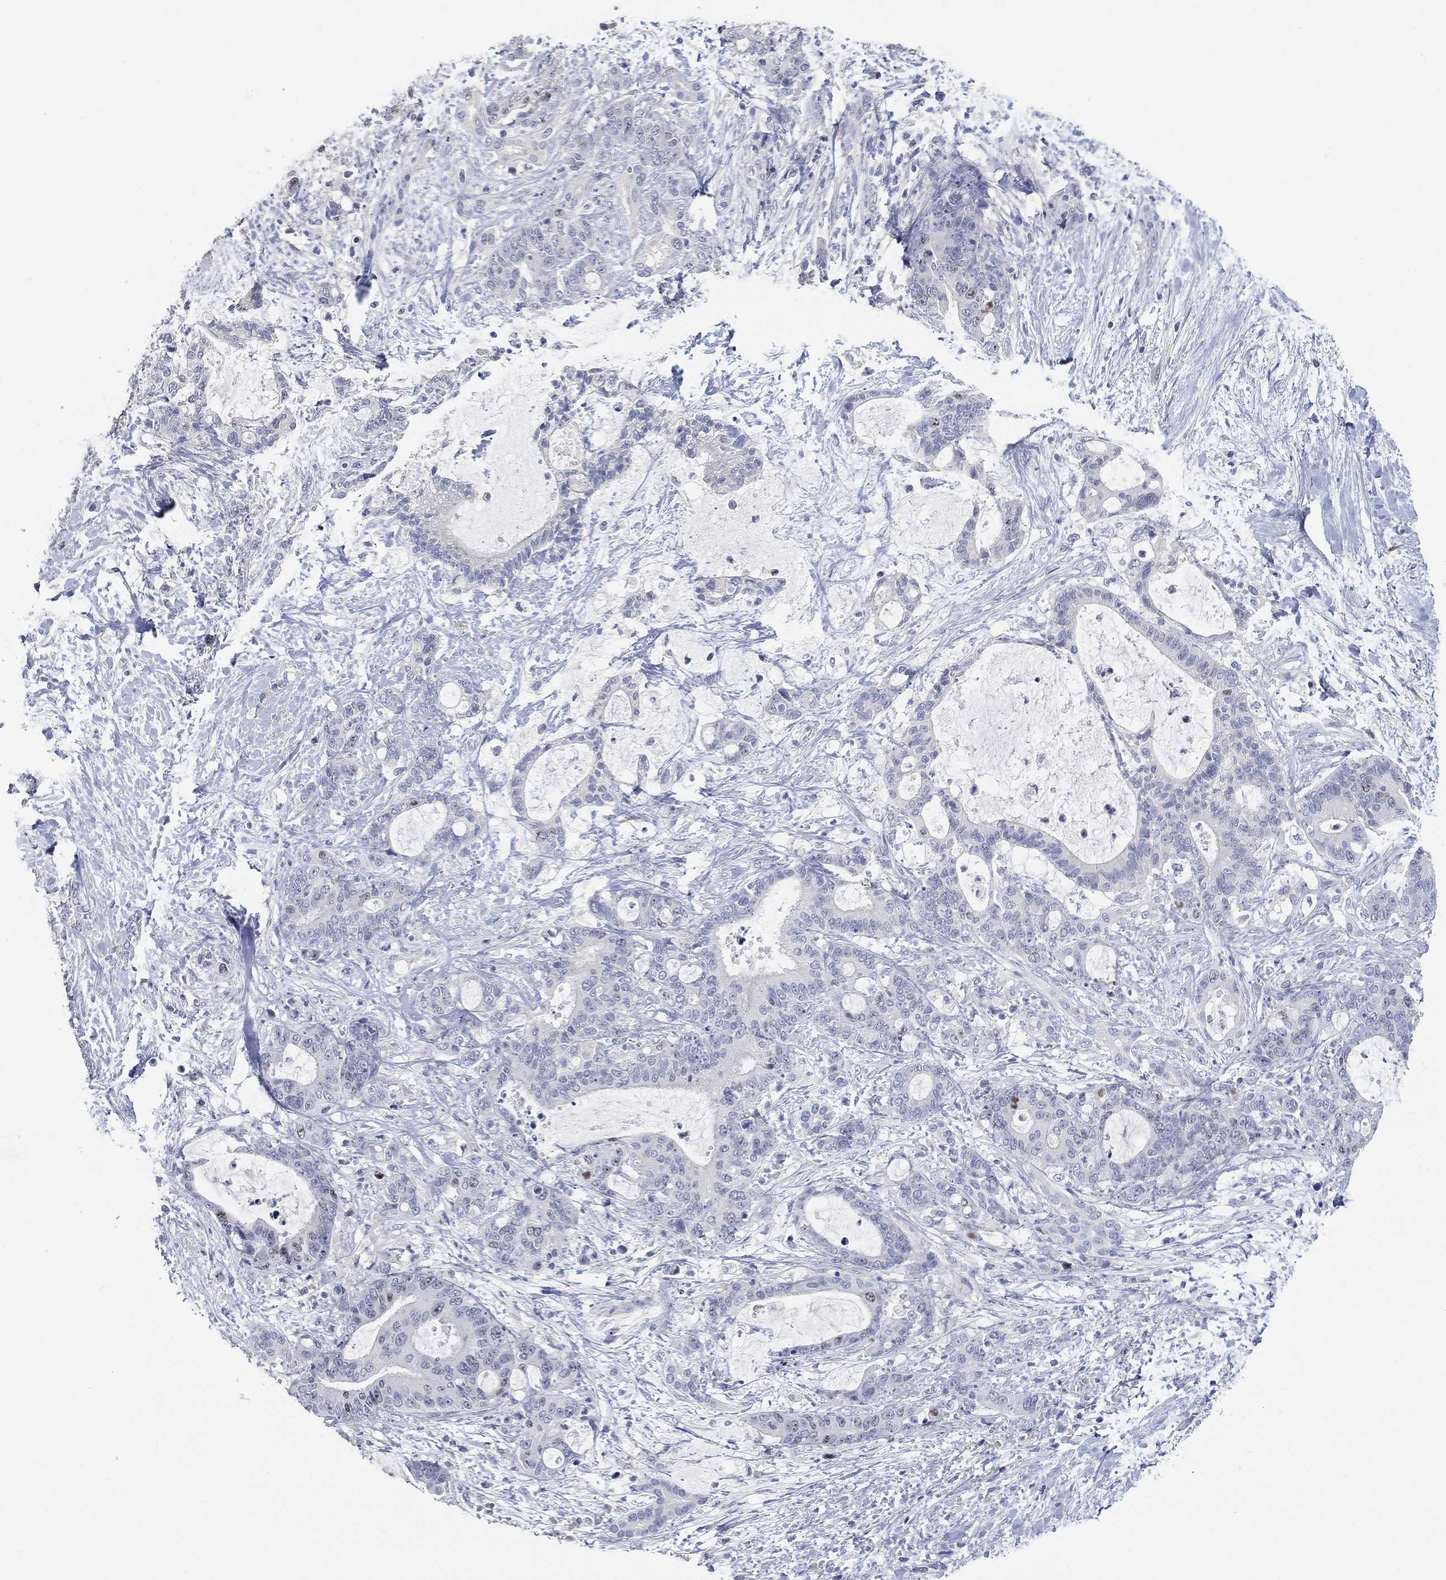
{"staining": {"intensity": "negative", "quantity": "none", "location": "none"}, "tissue": "liver cancer", "cell_type": "Tumor cells", "image_type": "cancer", "snomed": [{"axis": "morphology", "description": "Cholangiocarcinoma"}, {"axis": "topography", "description": "Liver"}], "caption": "This is a image of IHC staining of liver cancer, which shows no positivity in tumor cells.", "gene": "FAM187B", "patient": {"sex": "female", "age": 73}}